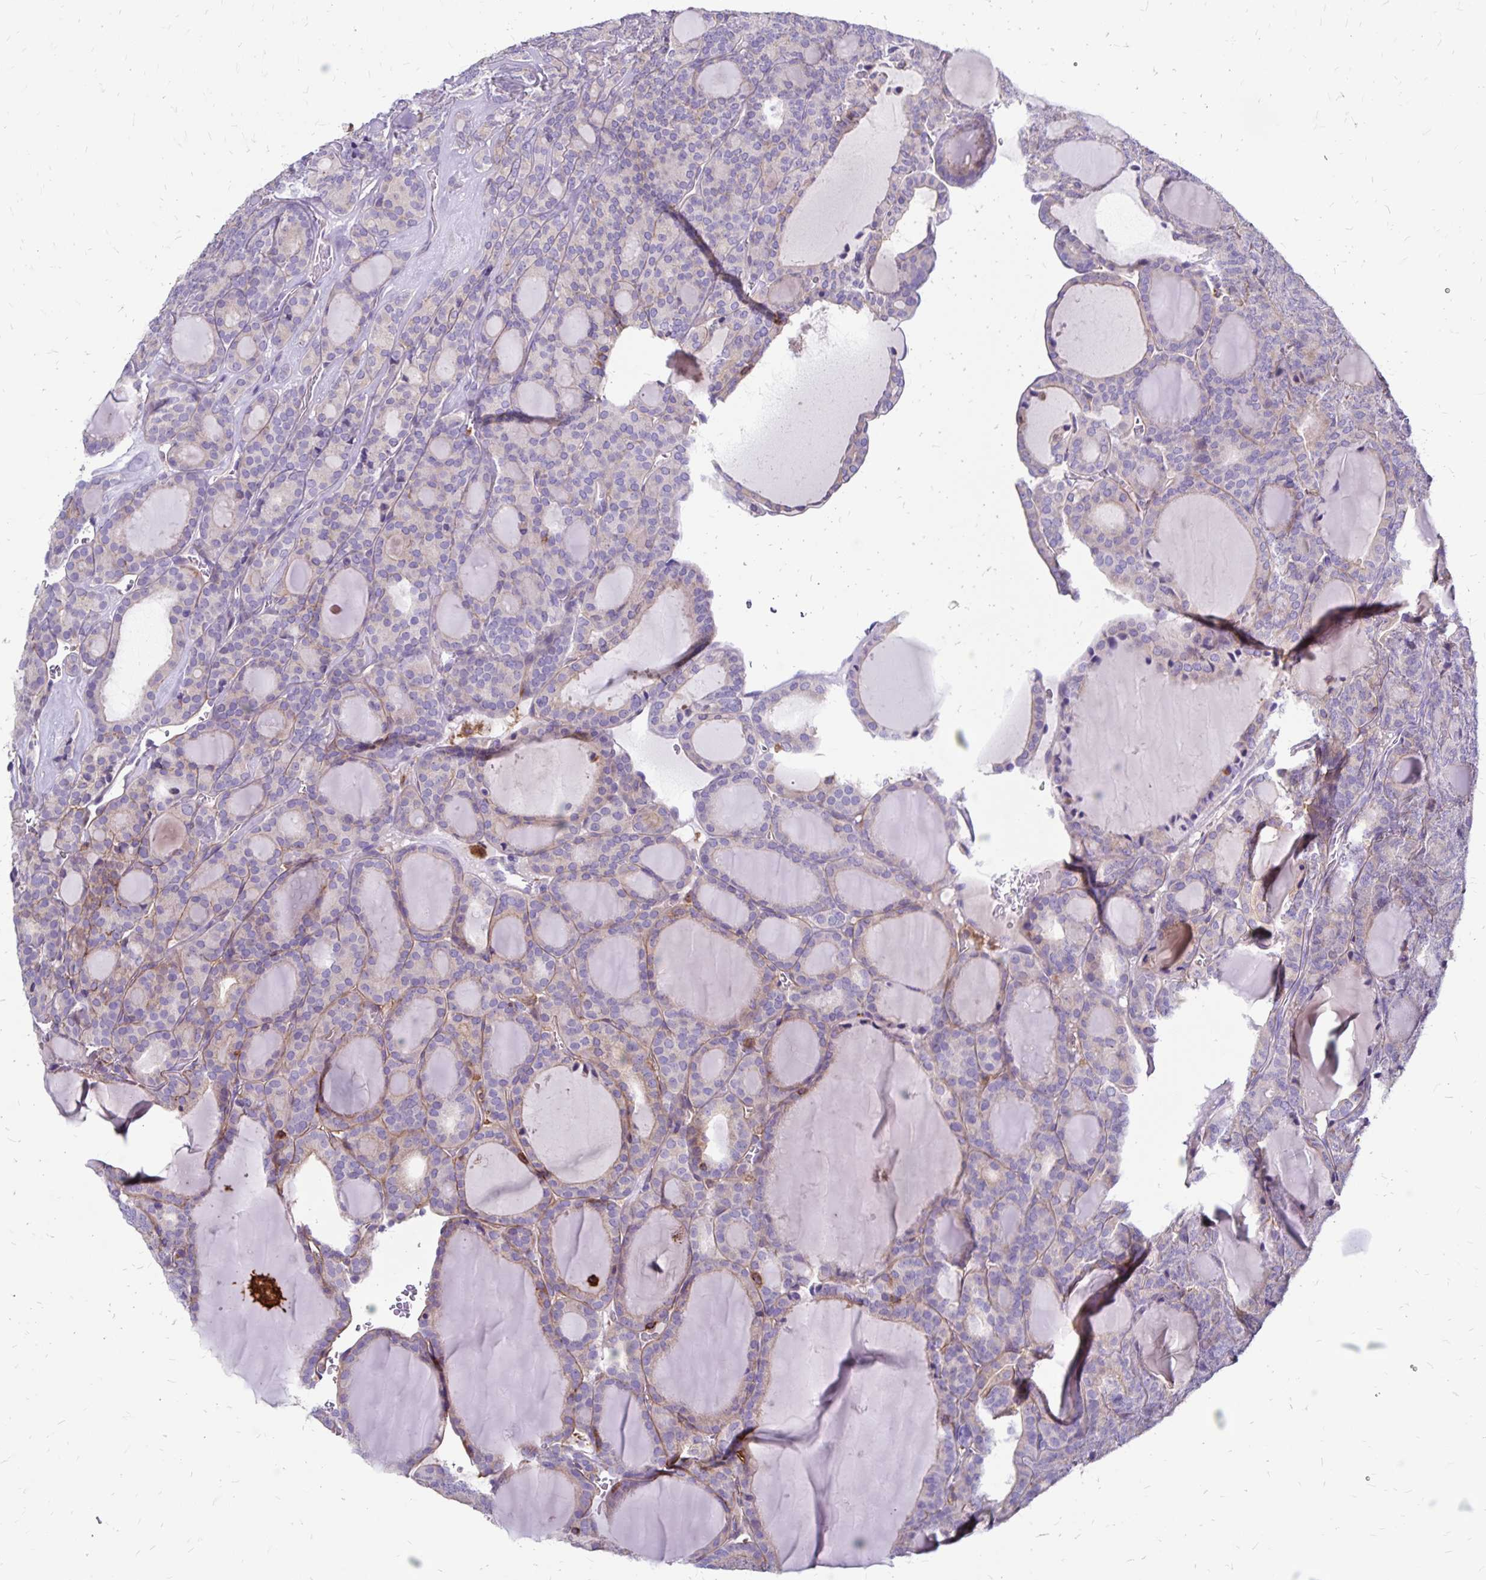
{"staining": {"intensity": "negative", "quantity": "none", "location": "none"}, "tissue": "thyroid cancer", "cell_type": "Tumor cells", "image_type": "cancer", "snomed": [{"axis": "morphology", "description": "Follicular adenoma carcinoma, NOS"}, {"axis": "topography", "description": "Thyroid gland"}], "caption": "Protein analysis of thyroid follicular adenoma carcinoma reveals no significant staining in tumor cells.", "gene": "TNS3", "patient": {"sex": "male", "age": 74}}